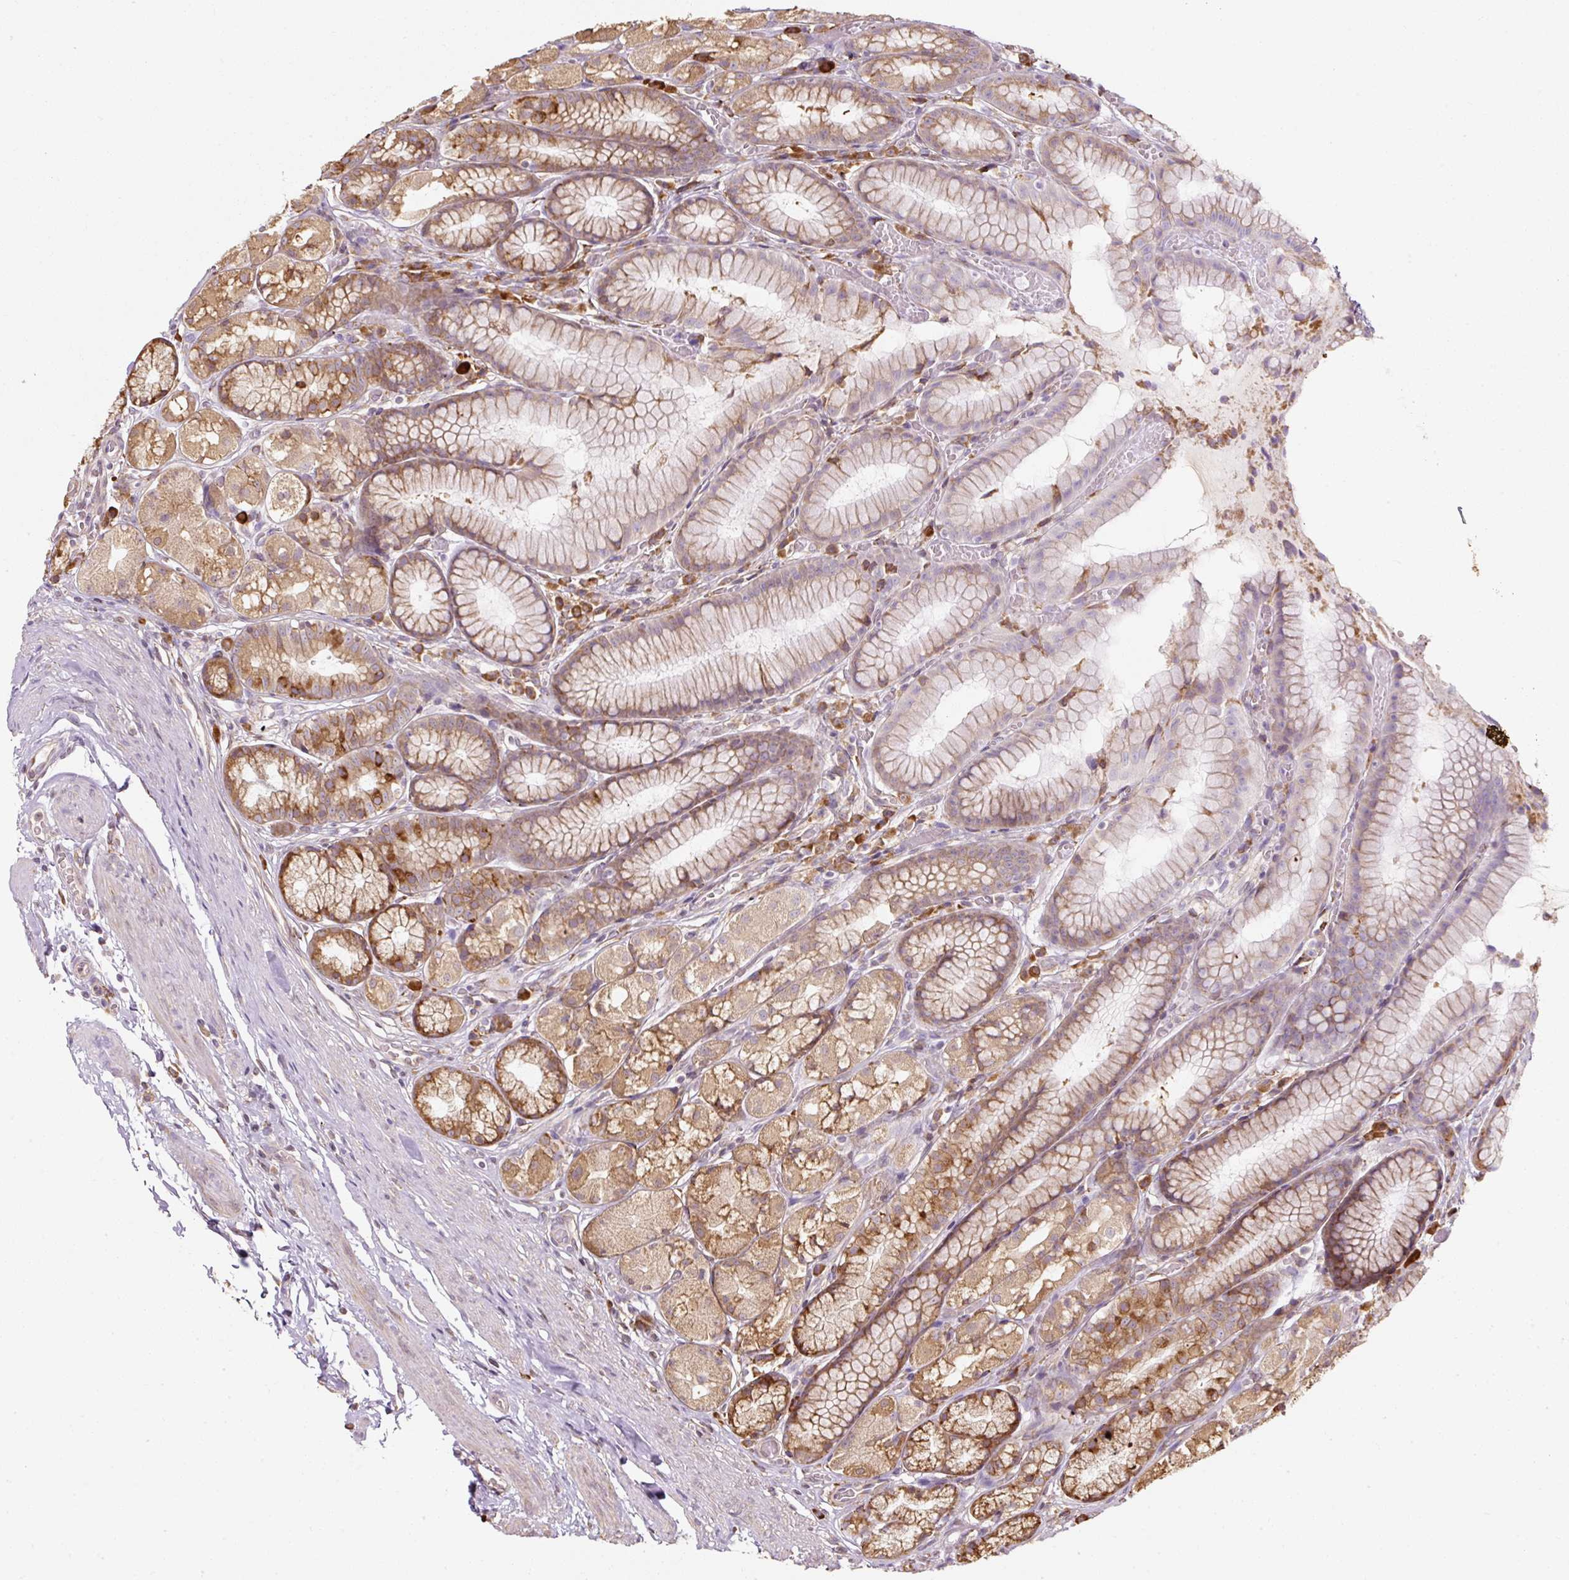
{"staining": {"intensity": "moderate", "quantity": ">75%", "location": "cytoplasmic/membranous"}, "tissue": "stomach", "cell_type": "Glandular cells", "image_type": "normal", "snomed": [{"axis": "morphology", "description": "Normal tissue, NOS"}, {"axis": "topography", "description": "Smooth muscle"}, {"axis": "topography", "description": "Stomach"}], "caption": "Benign stomach exhibits moderate cytoplasmic/membranous staining in approximately >75% of glandular cells (brown staining indicates protein expression, while blue staining denotes nuclei)..", "gene": "PRKCSH", "patient": {"sex": "male", "age": 70}}